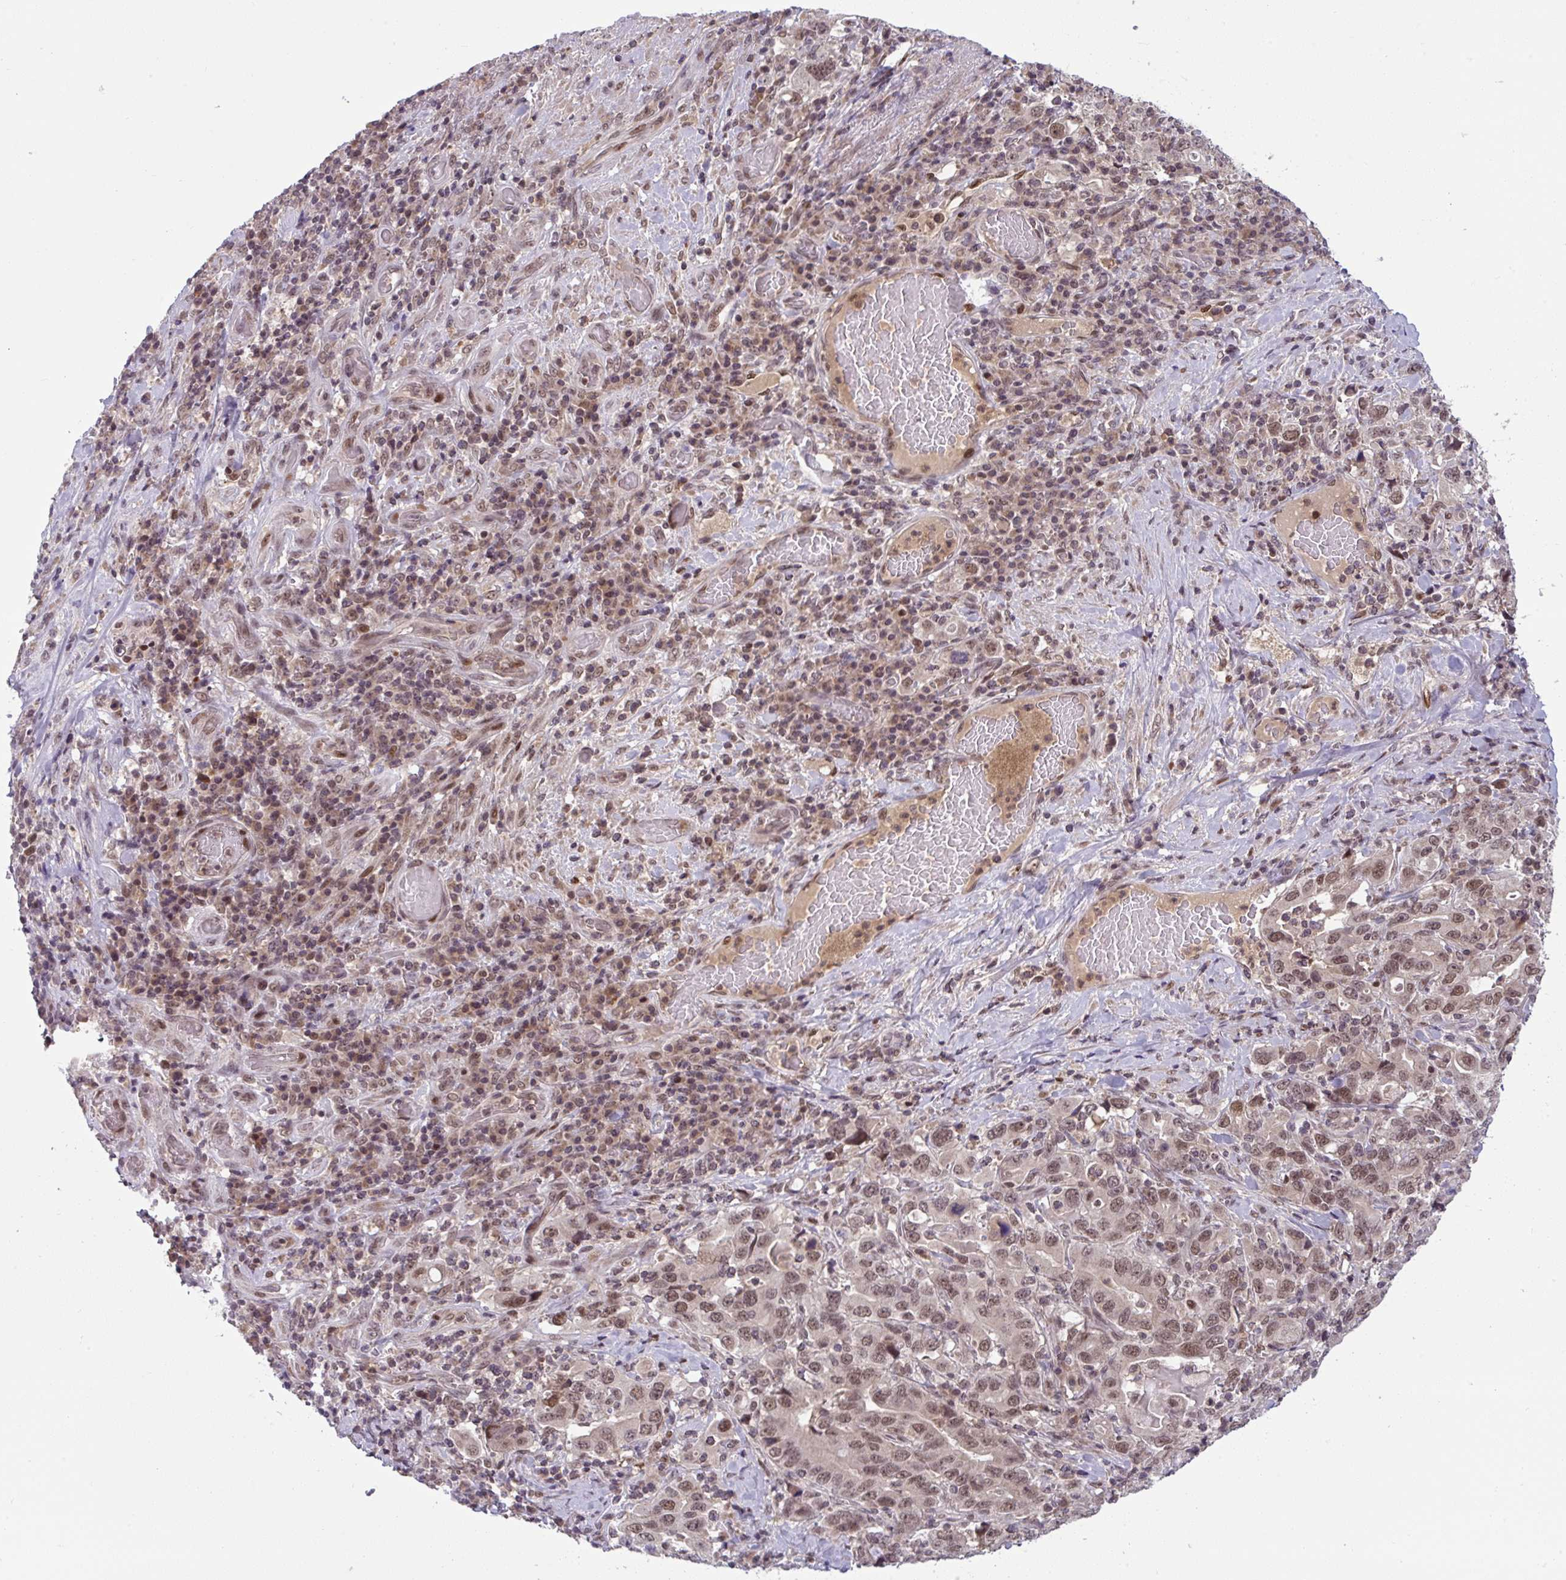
{"staining": {"intensity": "moderate", "quantity": ">75%", "location": "nuclear"}, "tissue": "stomach cancer", "cell_type": "Tumor cells", "image_type": "cancer", "snomed": [{"axis": "morphology", "description": "Adenocarcinoma, NOS"}, {"axis": "topography", "description": "Stomach, upper"}, {"axis": "topography", "description": "Stomach"}], "caption": "Human stomach cancer stained for a protein (brown) reveals moderate nuclear positive staining in about >75% of tumor cells.", "gene": "KLF2", "patient": {"sex": "male", "age": 62}}